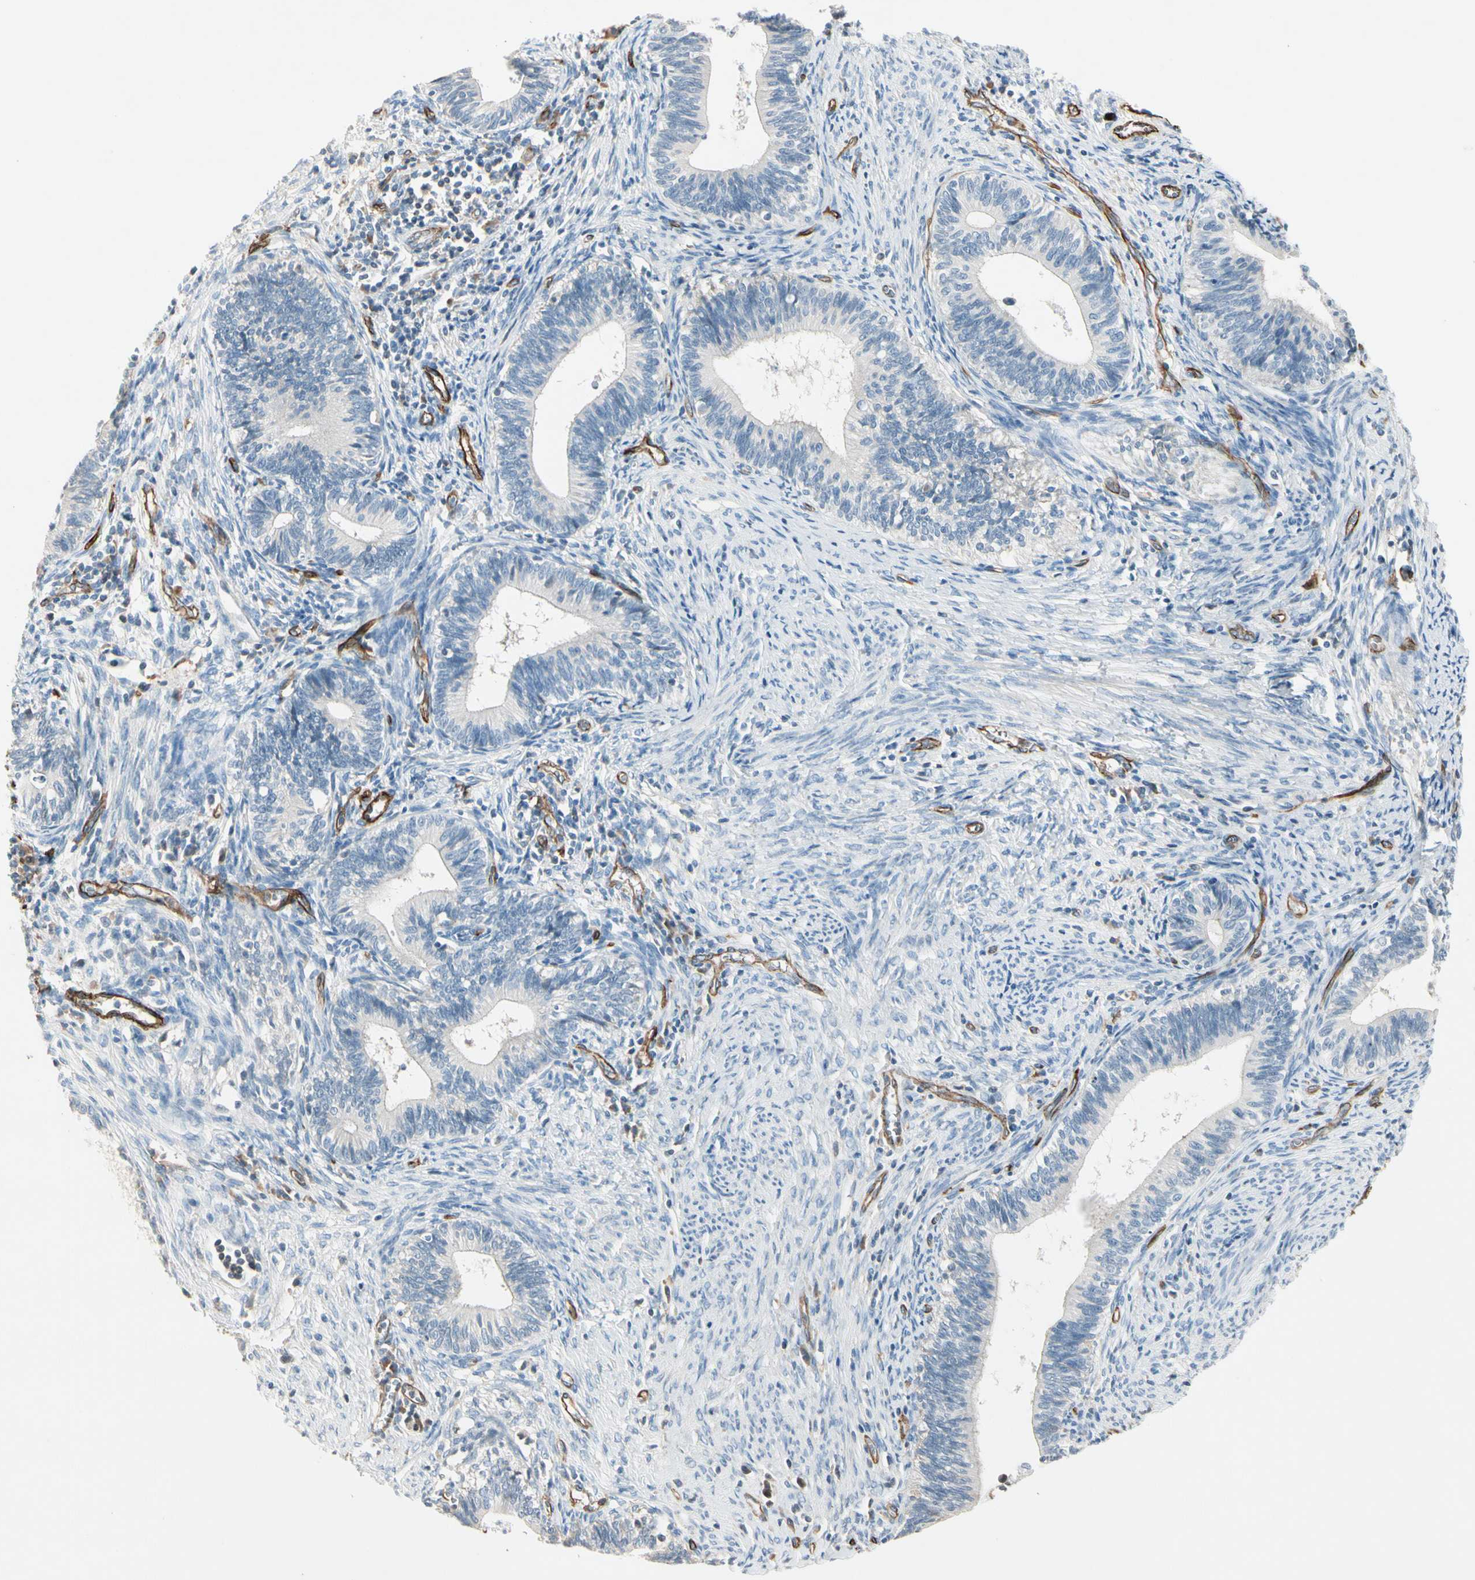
{"staining": {"intensity": "negative", "quantity": "none", "location": "none"}, "tissue": "cervical cancer", "cell_type": "Tumor cells", "image_type": "cancer", "snomed": [{"axis": "morphology", "description": "Adenocarcinoma, NOS"}, {"axis": "topography", "description": "Cervix"}], "caption": "Human cervical adenocarcinoma stained for a protein using IHC displays no expression in tumor cells.", "gene": "CD93", "patient": {"sex": "female", "age": 44}}